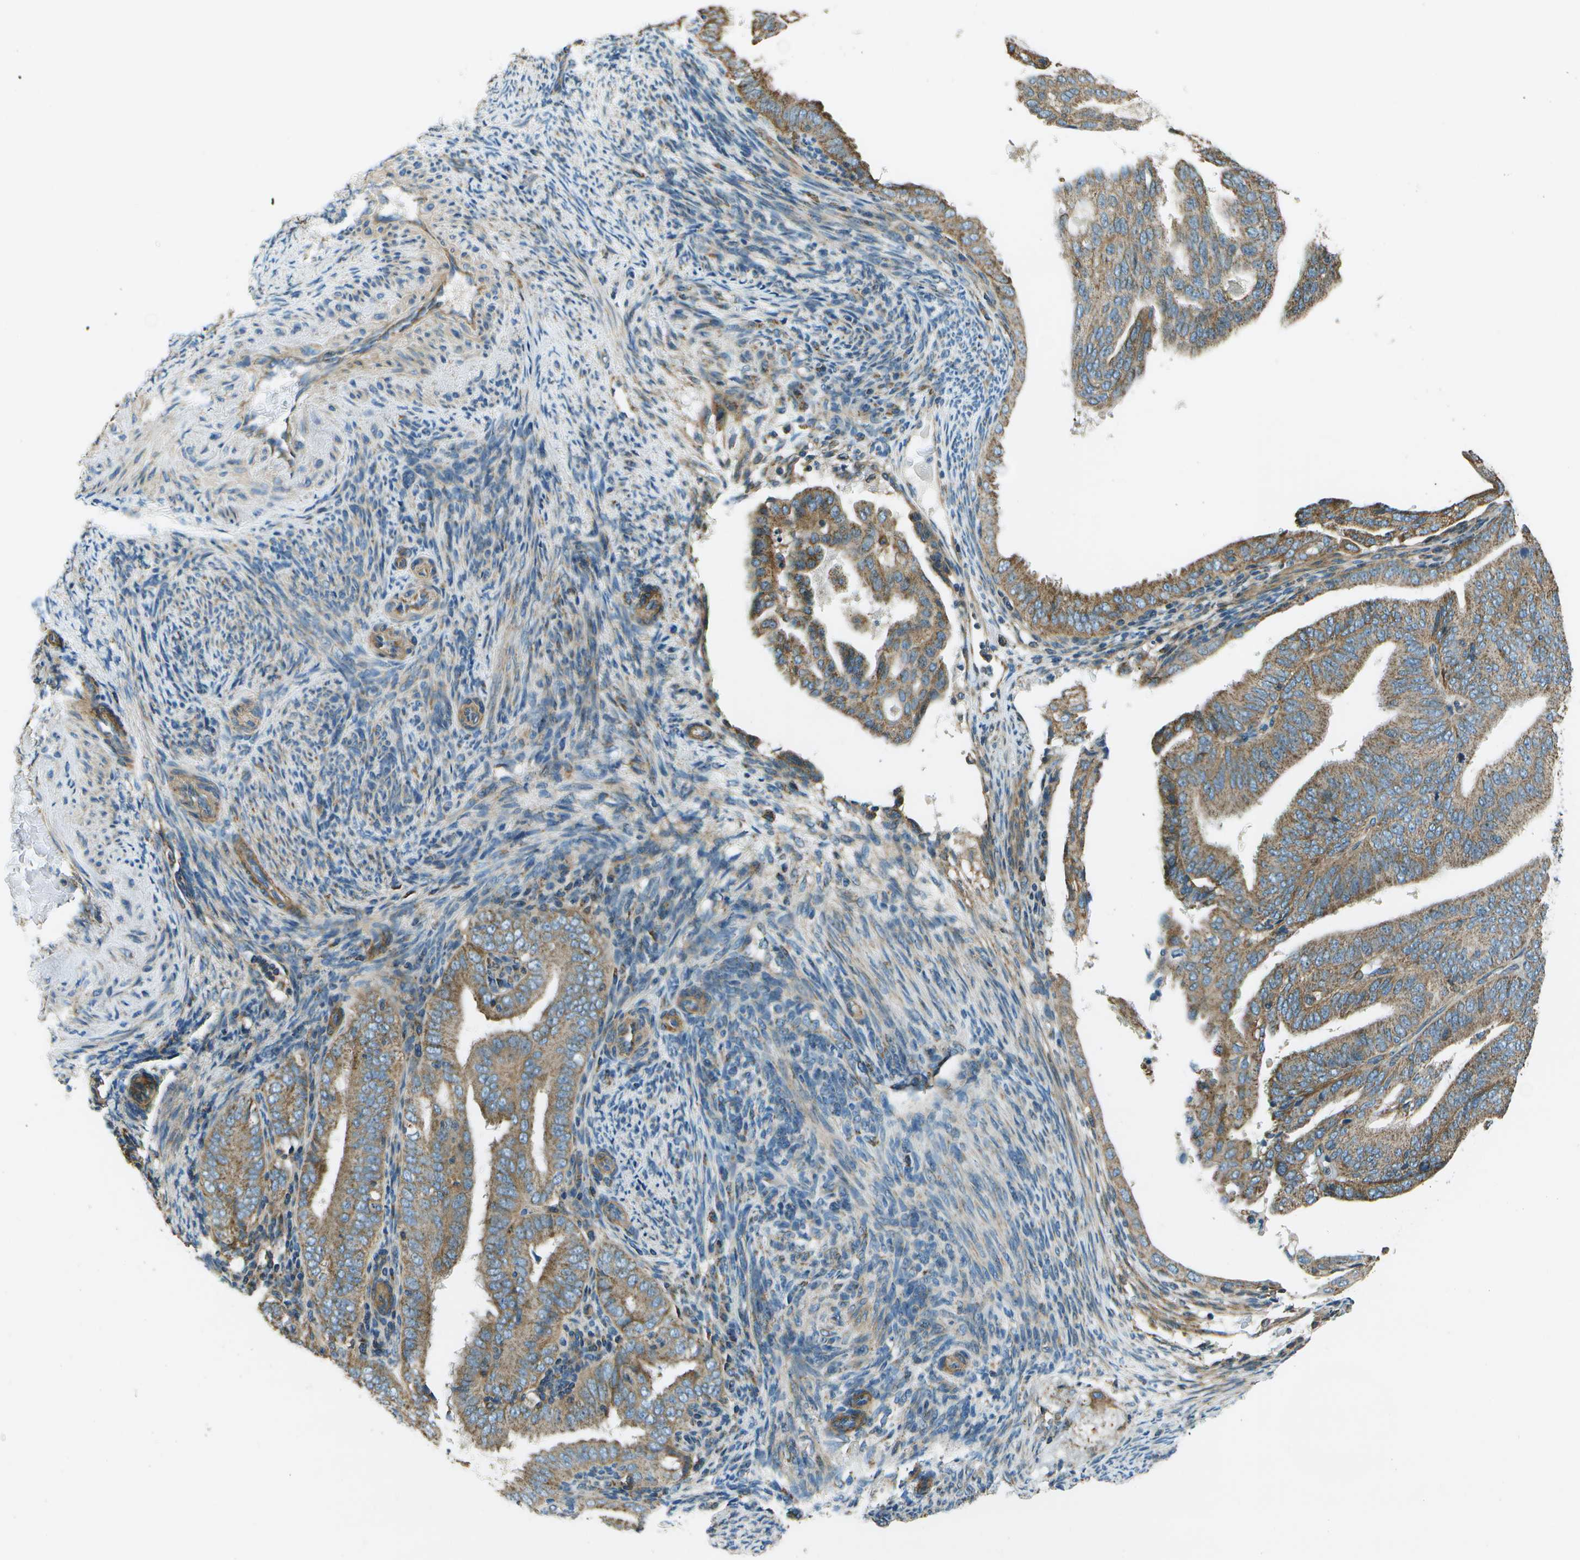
{"staining": {"intensity": "moderate", "quantity": ">75%", "location": "cytoplasmic/membranous"}, "tissue": "endometrial cancer", "cell_type": "Tumor cells", "image_type": "cancer", "snomed": [{"axis": "morphology", "description": "Adenocarcinoma, NOS"}, {"axis": "topography", "description": "Endometrium"}], "caption": "Human endometrial cancer (adenocarcinoma) stained for a protein (brown) reveals moderate cytoplasmic/membranous positive positivity in about >75% of tumor cells.", "gene": "TMEM51", "patient": {"sex": "female", "age": 58}}